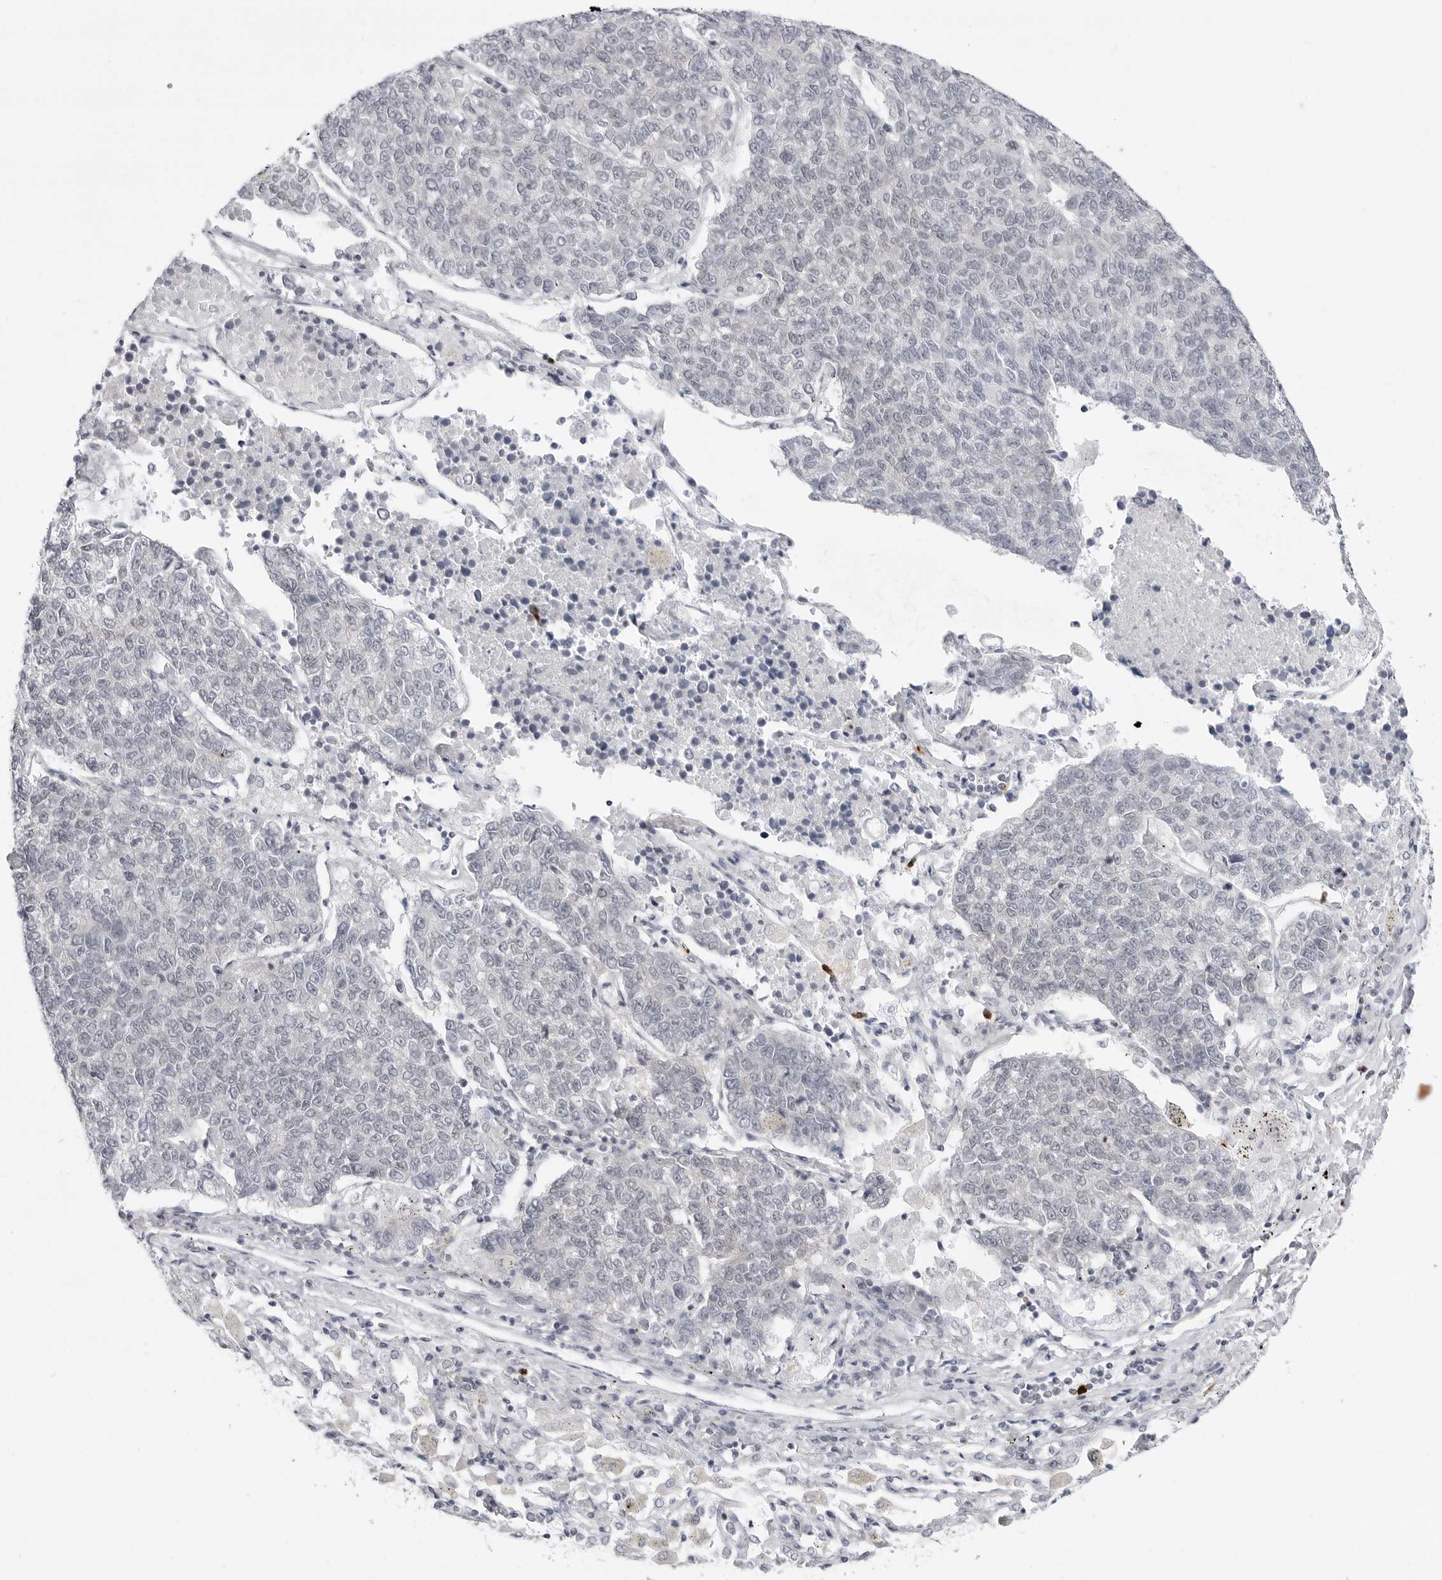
{"staining": {"intensity": "negative", "quantity": "none", "location": "none"}, "tissue": "lung cancer", "cell_type": "Tumor cells", "image_type": "cancer", "snomed": [{"axis": "morphology", "description": "Adenocarcinoma, NOS"}, {"axis": "topography", "description": "Lung"}], "caption": "This is a histopathology image of IHC staining of lung cancer (adenocarcinoma), which shows no positivity in tumor cells. (DAB (3,3'-diaminobenzidine) IHC, high magnification).", "gene": "PPP2R5C", "patient": {"sex": "male", "age": 49}}